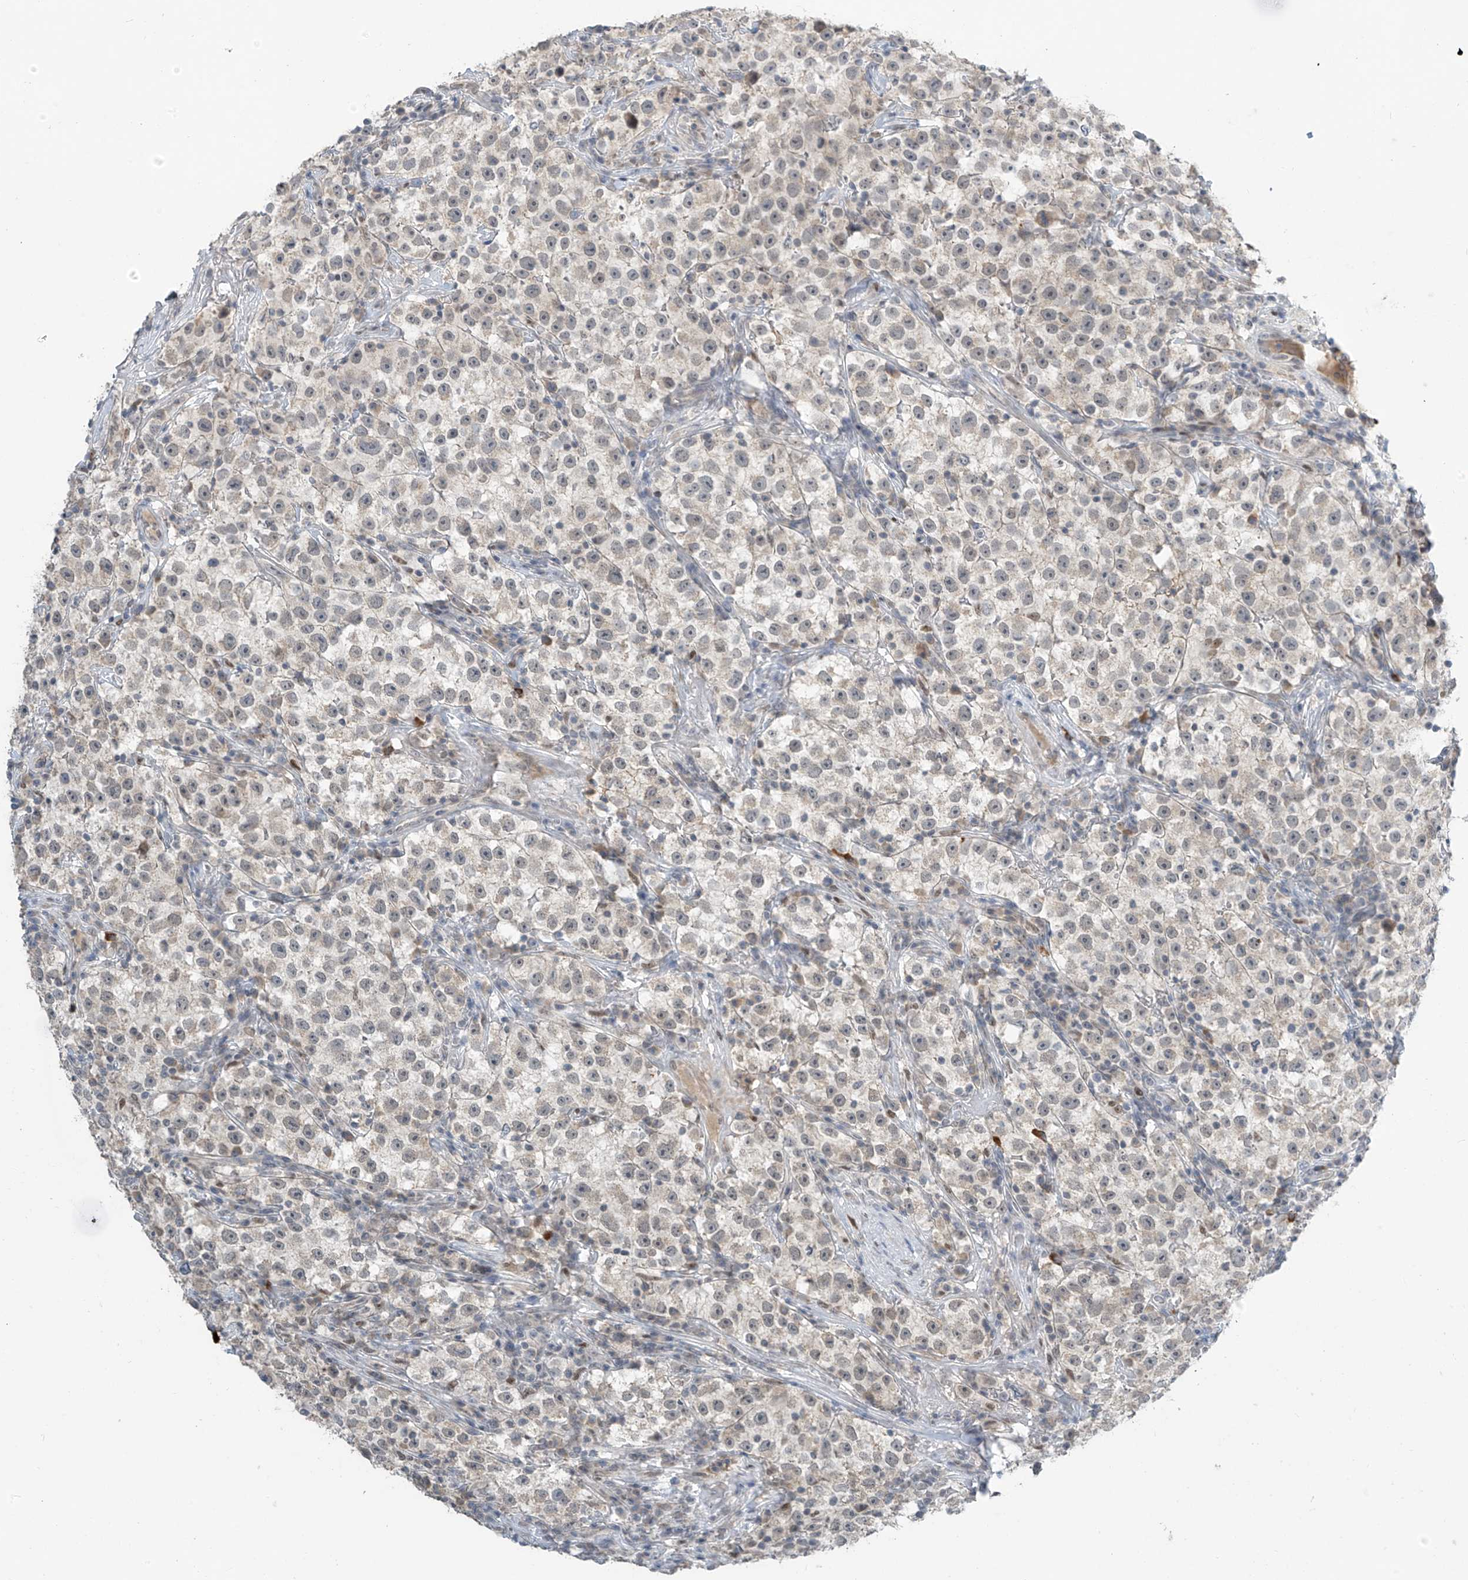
{"staining": {"intensity": "weak", "quantity": "<25%", "location": "nuclear"}, "tissue": "testis cancer", "cell_type": "Tumor cells", "image_type": "cancer", "snomed": [{"axis": "morphology", "description": "Seminoma, NOS"}, {"axis": "topography", "description": "Testis"}], "caption": "High power microscopy image of an immunohistochemistry micrograph of seminoma (testis), revealing no significant staining in tumor cells.", "gene": "METAP1D", "patient": {"sex": "male", "age": 22}}